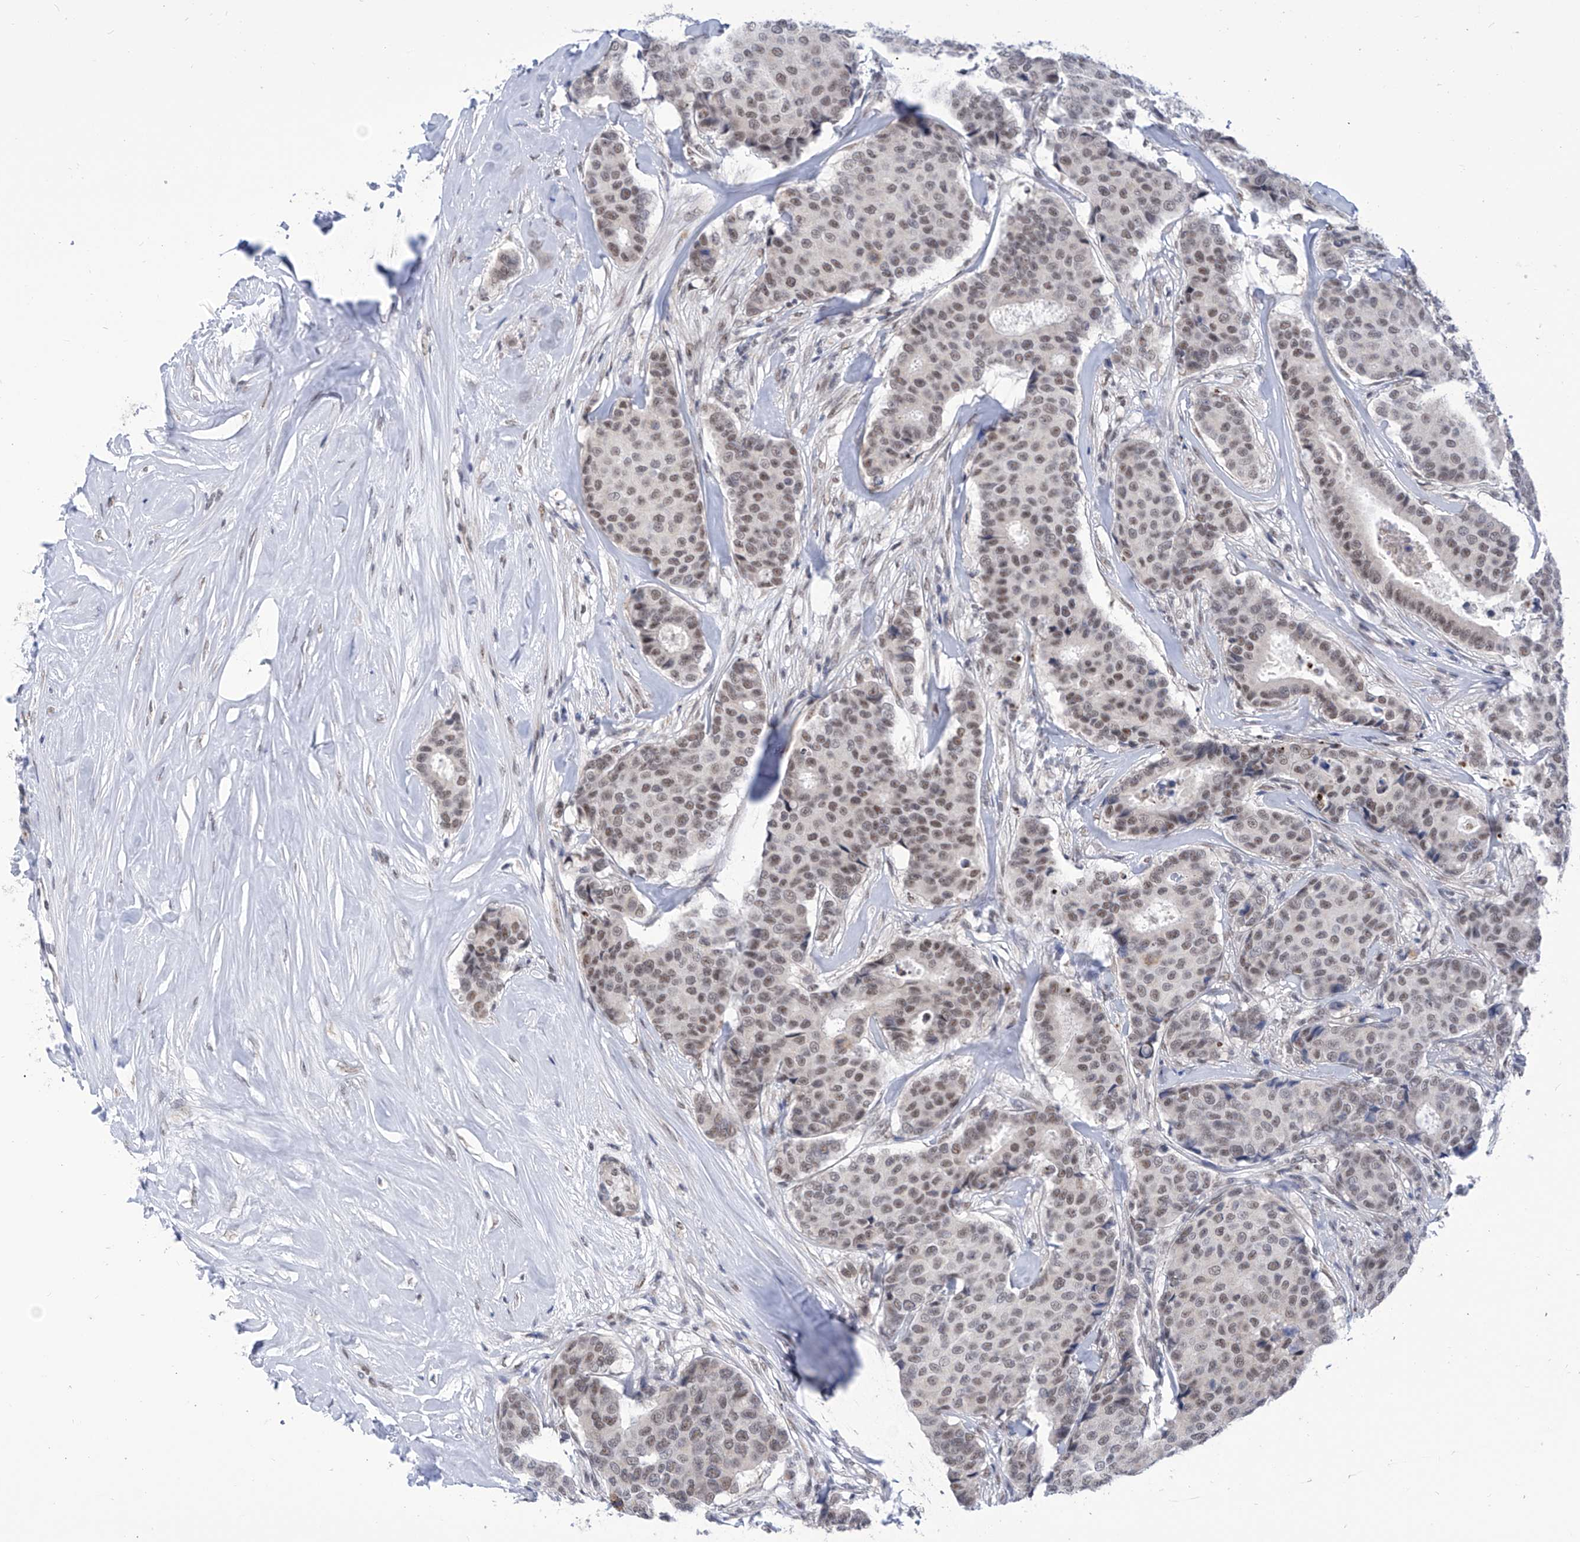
{"staining": {"intensity": "moderate", "quantity": ">75%", "location": "nuclear"}, "tissue": "breast cancer", "cell_type": "Tumor cells", "image_type": "cancer", "snomed": [{"axis": "morphology", "description": "Duct carcinoma"}, {"axis": "topography", "description": "Breast"}], "caption": "Immunohistochemistry histopathology image of neoplastic tissue: intraductal carcinoma (breast) stained using IHC reveals medium levels of moderate protein expression localized specifically in the nuclear of tumor cells, appearing as a nuclear brown color.", "gene": "SART1", "patient": {"sex": "female", "age": 75}}